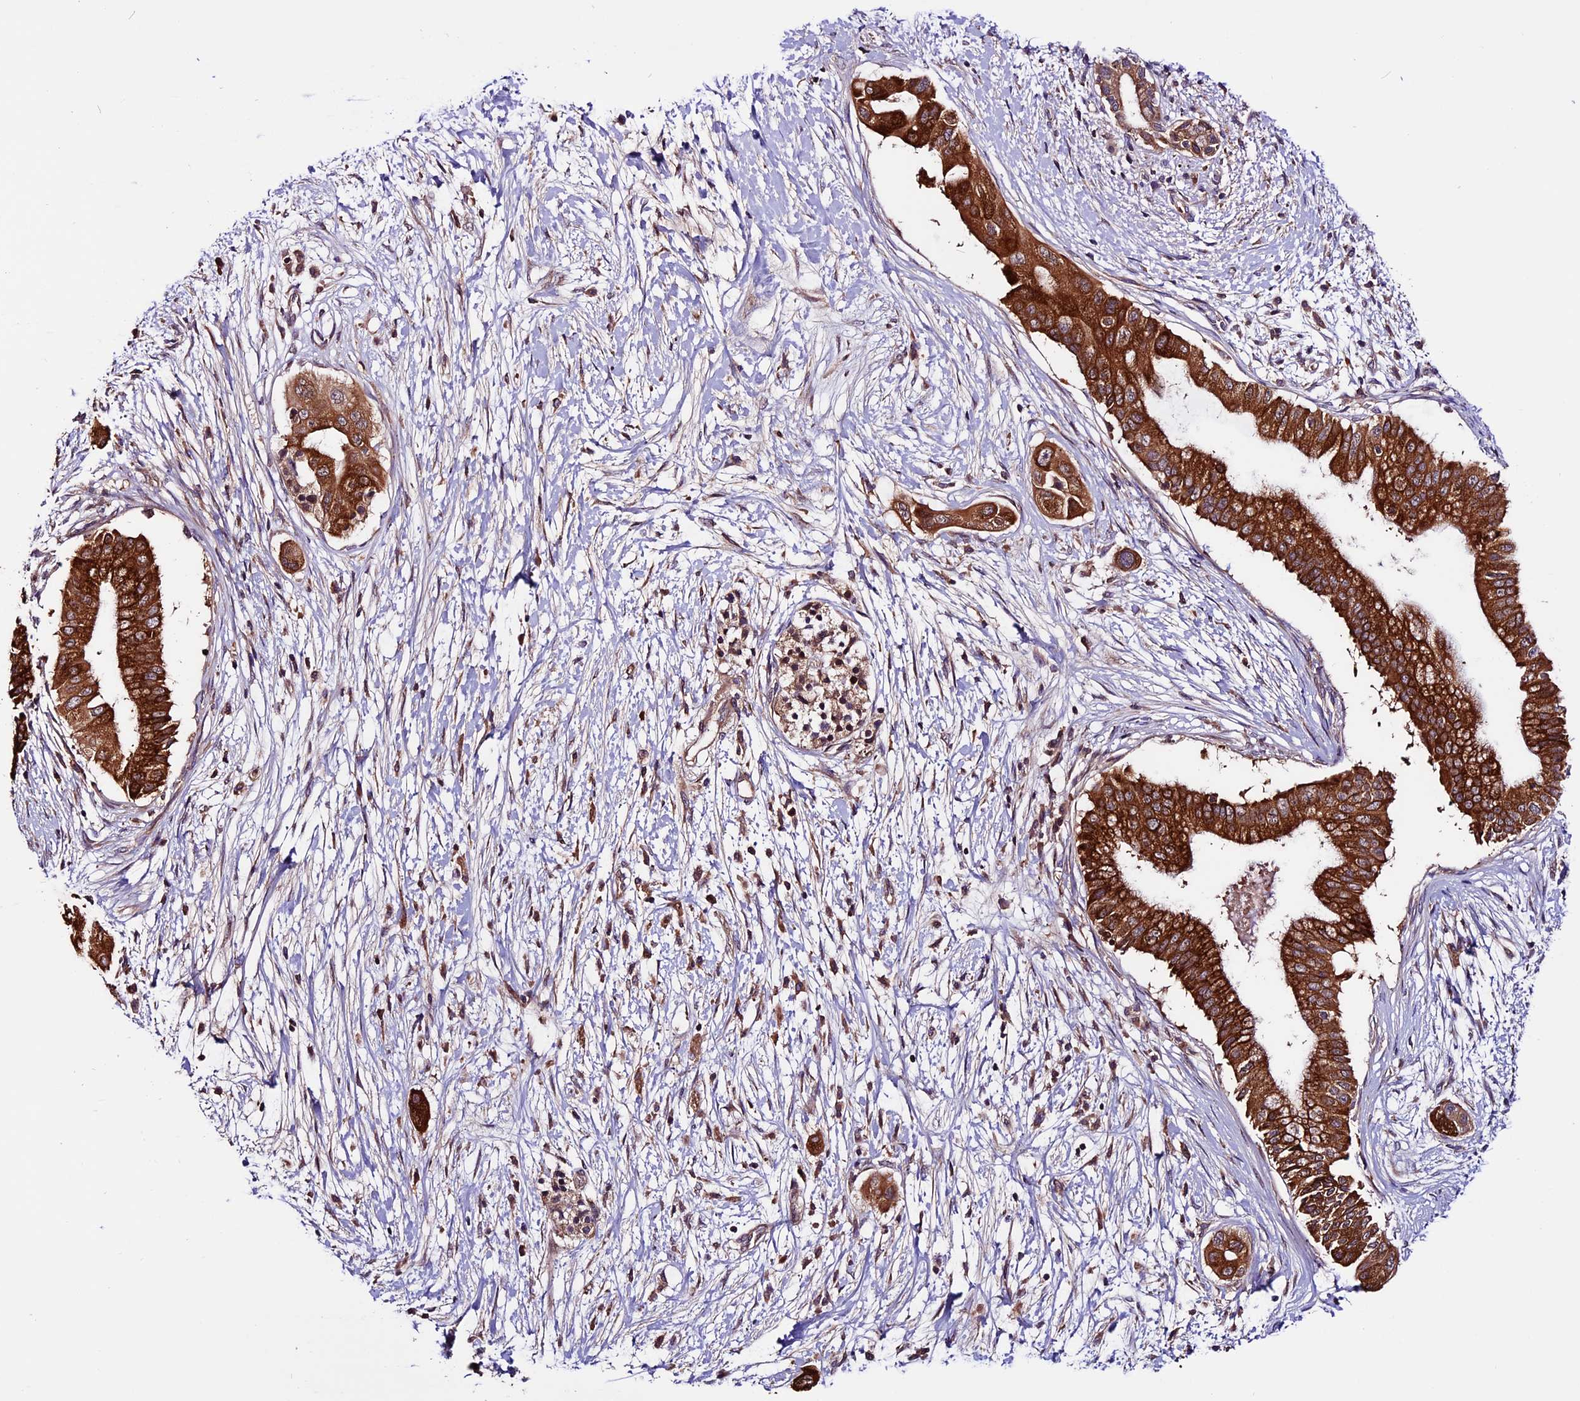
{"staining": {"intensity": "strong", "quantity": ">75%", "location": "cytoplasmic/membranous"}, "tissue": "pancreatic cancer", "cell_type": "Tumor cells", "image_type": "cancer", "snomed": [{"axis": "morphology", "description": "Adenocarcinoma, NOS"}, {"axis": "topography", "description": "Pancreas"}], "caption": "IHC image of neoplastic tissue: pancreatic adenocarcinoma stained using immunohistochemistry displays high levels of strong protein expression localized specifically in the cytoplasmic/membranous of tumor cells, appearing as a cytoplasmic/membranous brown color.", "gene": "RINL", "patient": {"sex": "male", "age": 68}}